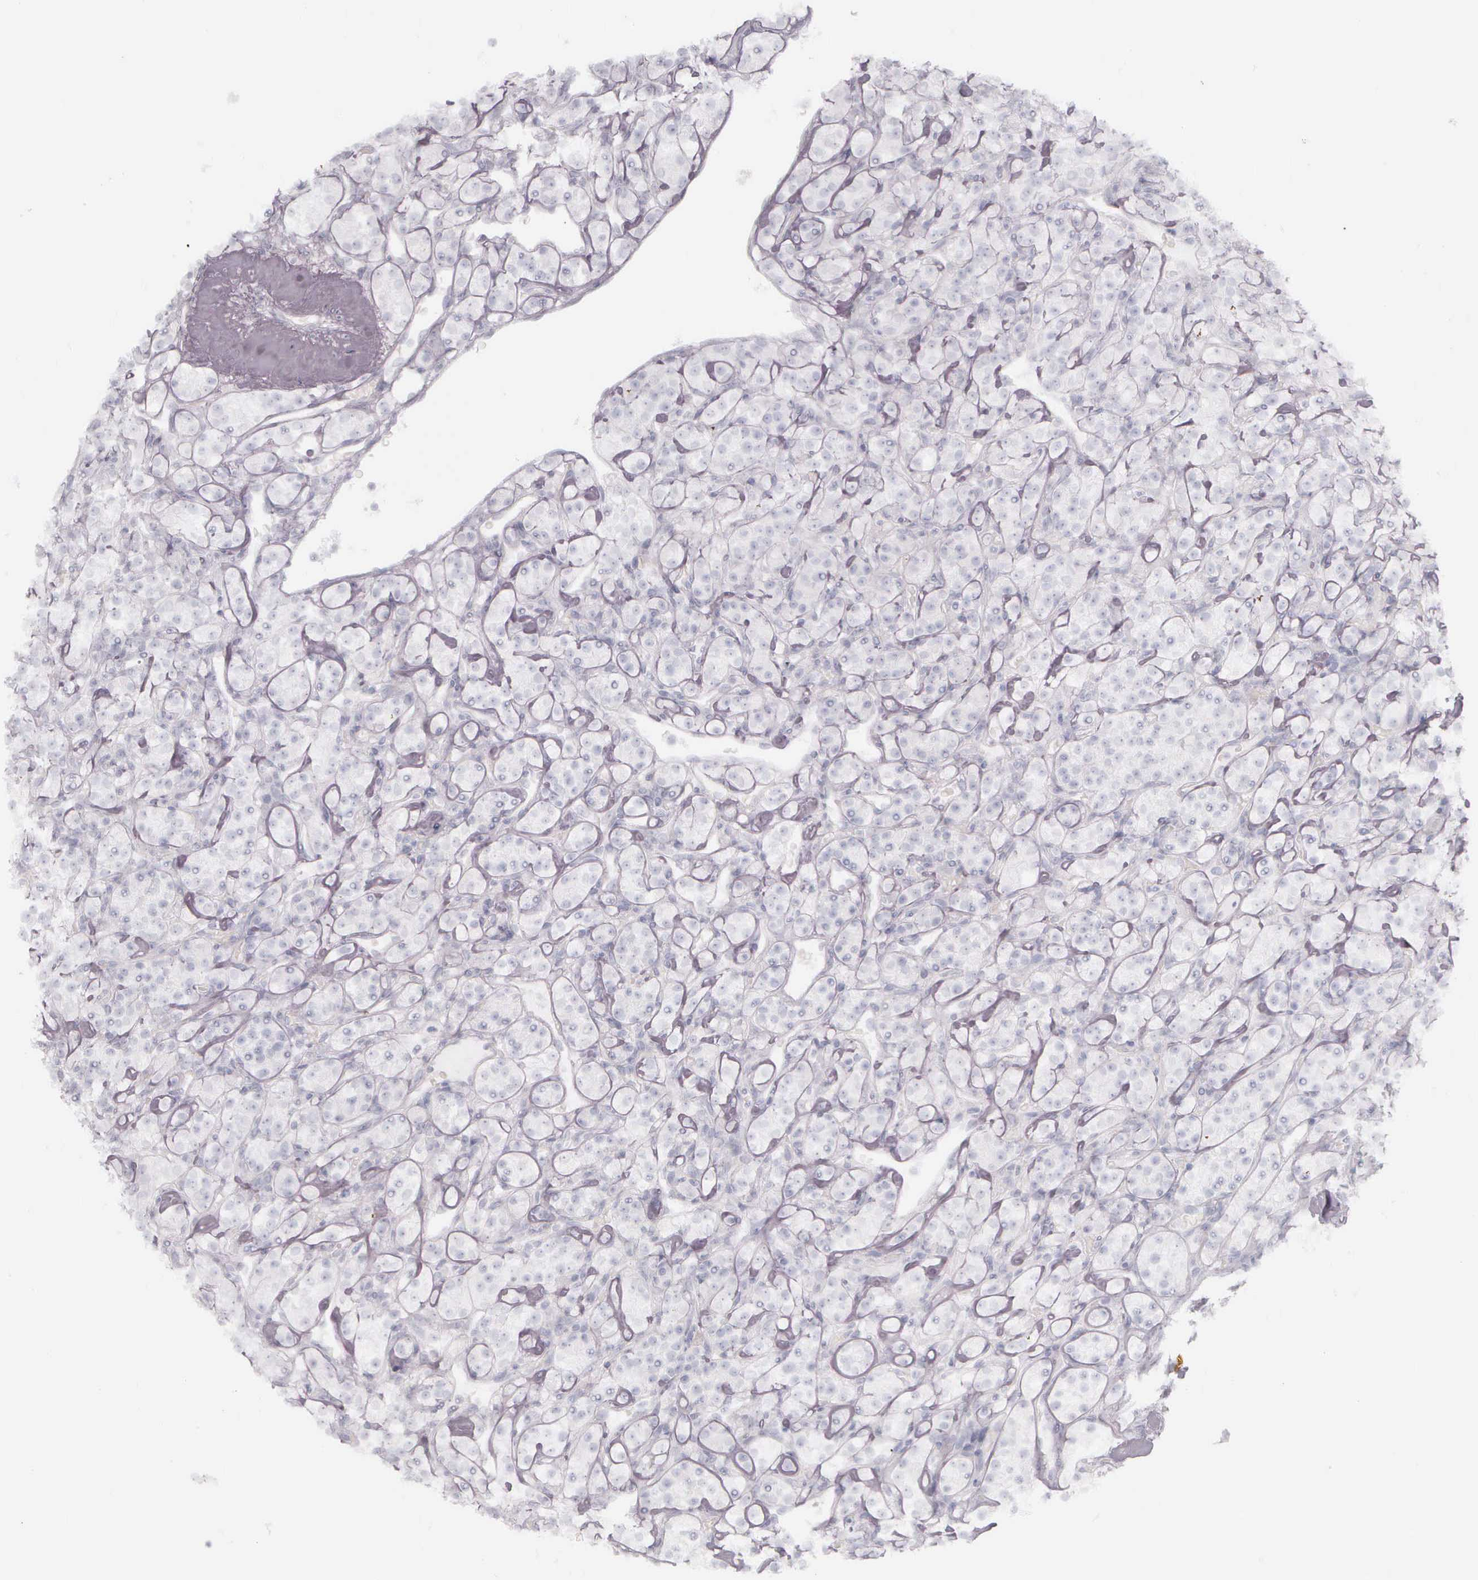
{"staining": {"intensity": "negative", "quantity": "none", "location": "none"}, "tissue": "renal cancer", "cell_type": "Tumor cells", "image_type": "cancer", "snomed": [{"axis": "morphology", "description": "Adenocarcinoma, NOS"}, {"axis": "topography", "description": "Kidney"}], "caption": "Immunohistochemistry (IHC) micrograph of neoplastic tissue: renal cancer stained with DAB demonstrates no significant protein positivity in tumor cells. The staining is performed using DAB brown chromogen with nuclei counter-stained in using hematoxylin.", "gene": "KRT14", "patient": {"sex": "male", "age": 77}}